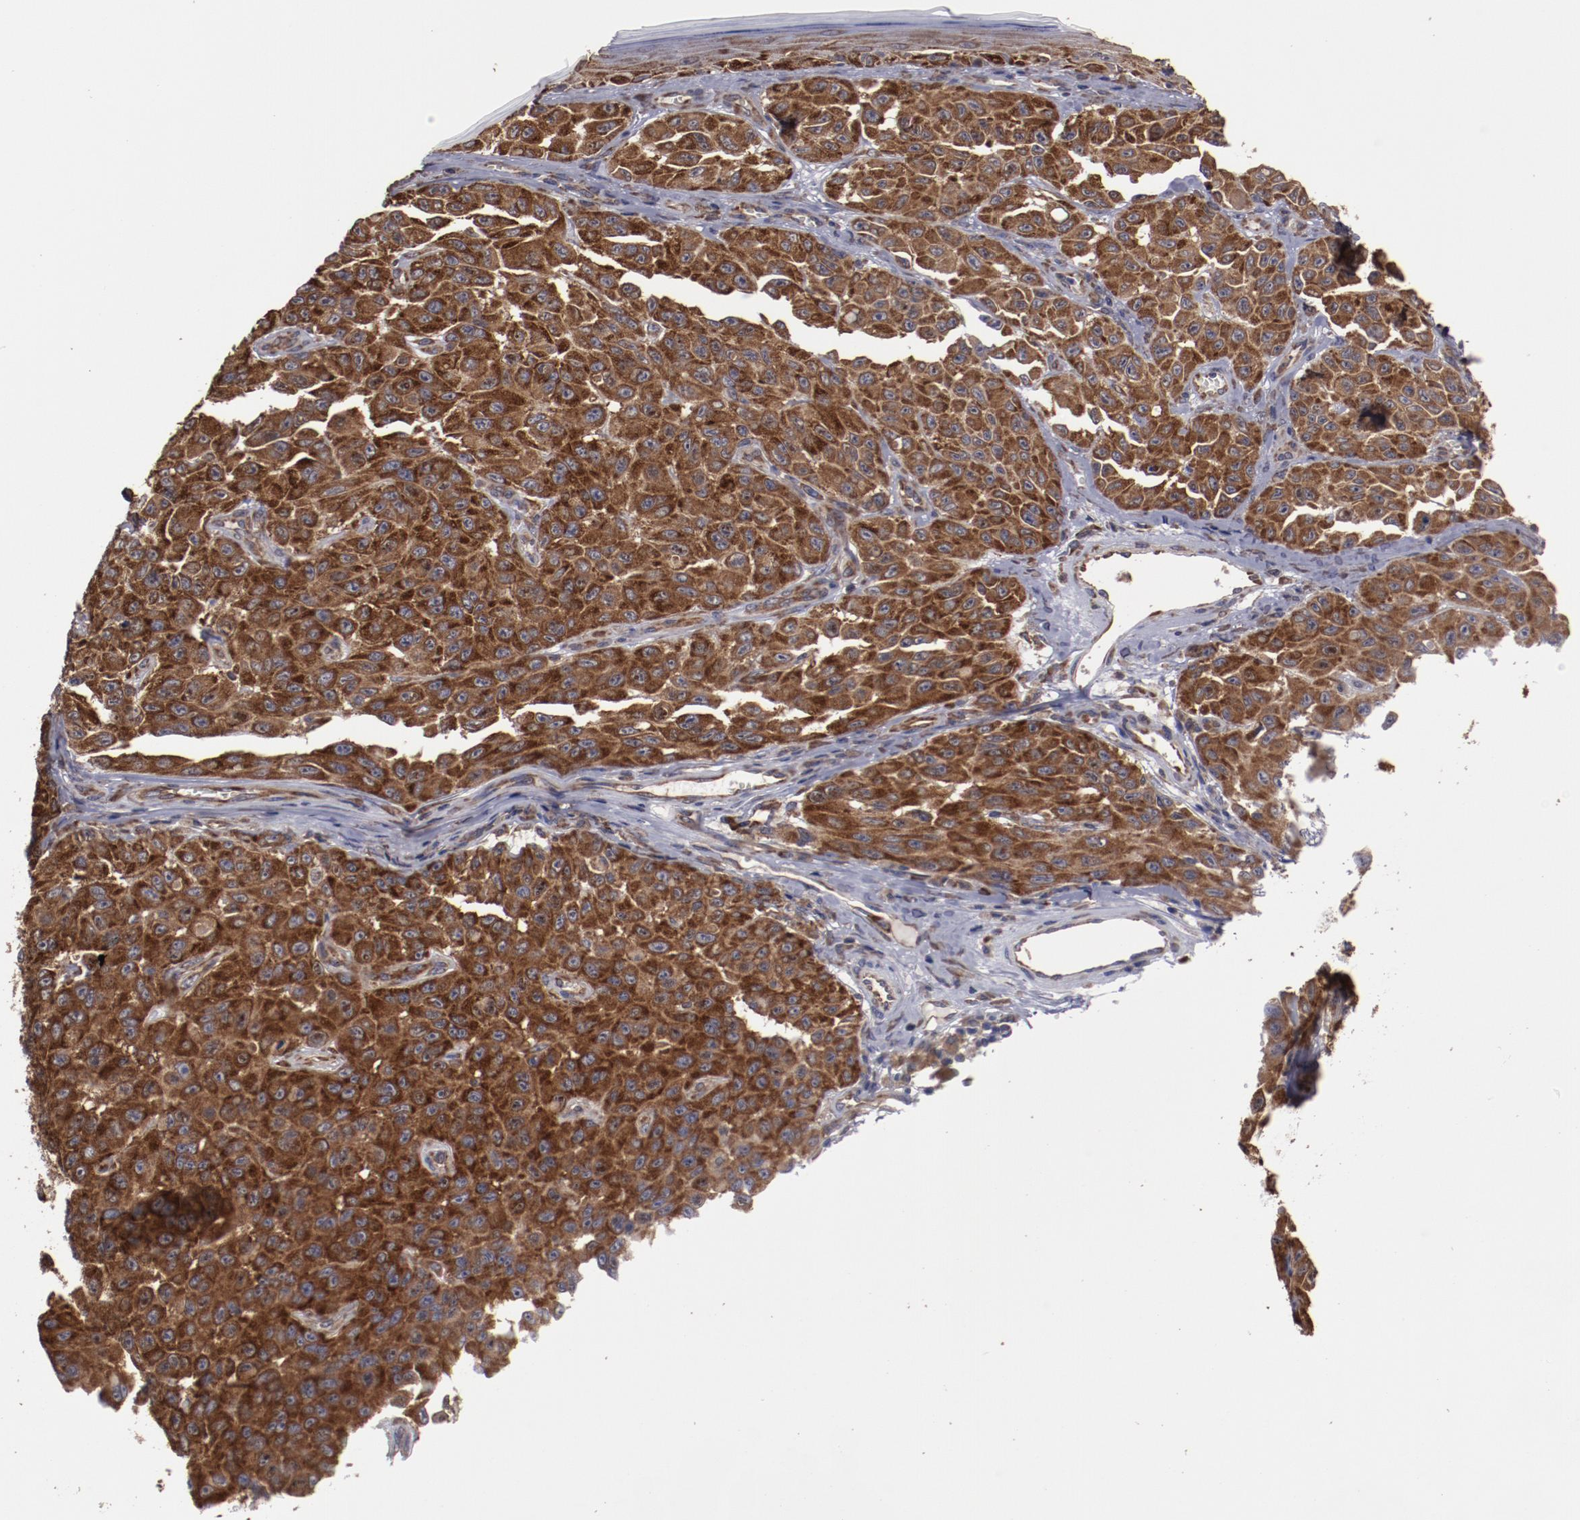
{"staining": {"intensity": "strong", "quantity": ">75%", "location": "cytoplasmic/membranous"}, "tissue": "melanoma", "cell_type": "Tumor cells", "image_type": "cancer", "snomed": [{"axis": "morphology", "description": "Malignant melanoma, NOS"}, {"axis": "topography", "description": "Skin"}], "caption": "A high amount of strong cytoplasmic/membranous staining is identified in approximately >75% of tumor cells in melanoma tissue. (DAB (3,3'-diaminobenzidine) IHC with brightfield microscopy, high magnification).", "gene": "RPS4Y1", "patient": {"sex": "male", "age": 30}}